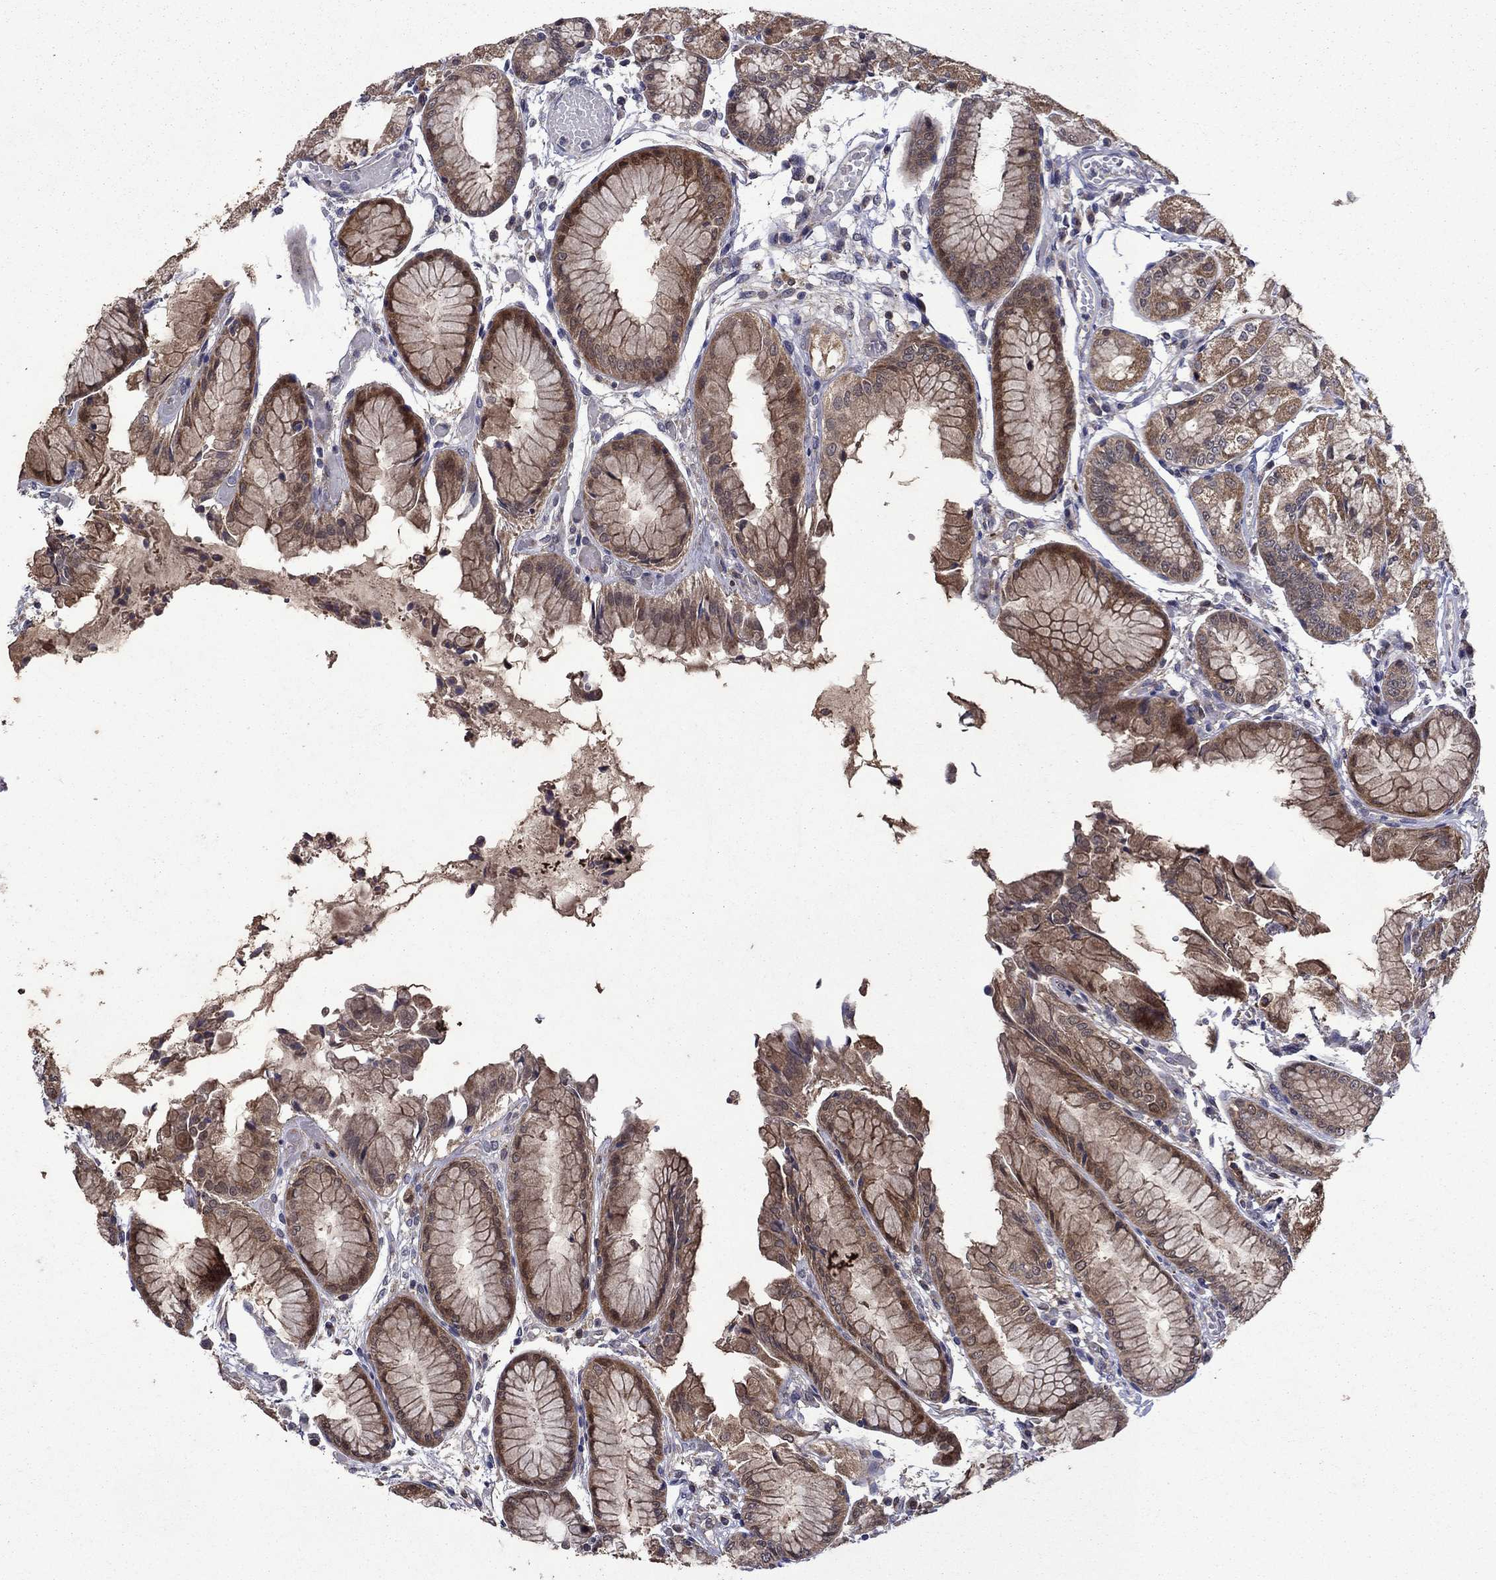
{"staining": {"intensity": "moderate", "quantity": "25%-75%", "location": "cytoplasmic/membranous"}, "tissue": "stomach", "cell_type": "Glandular cells", "image_type": "normal", "snomed": [{"axis": "morphology", "description": "Normal tissue, NOS"}, {"axis": "topography", "description": "Stomach, upper"}], "caption": "IHC staining of benign stomach, which shows medium levels of moderate cytoplasmic/membranous positivity in about 25%-75% of glandular cells indicating moderate cytoplasmic/membranous protein positivity. The staining was performed using DAB (brown) for protein detection and nuclei were counterstained in hematoxylin (blue).", "gene": "TPMT", "patient": {"sex": "male", "age": 72}}